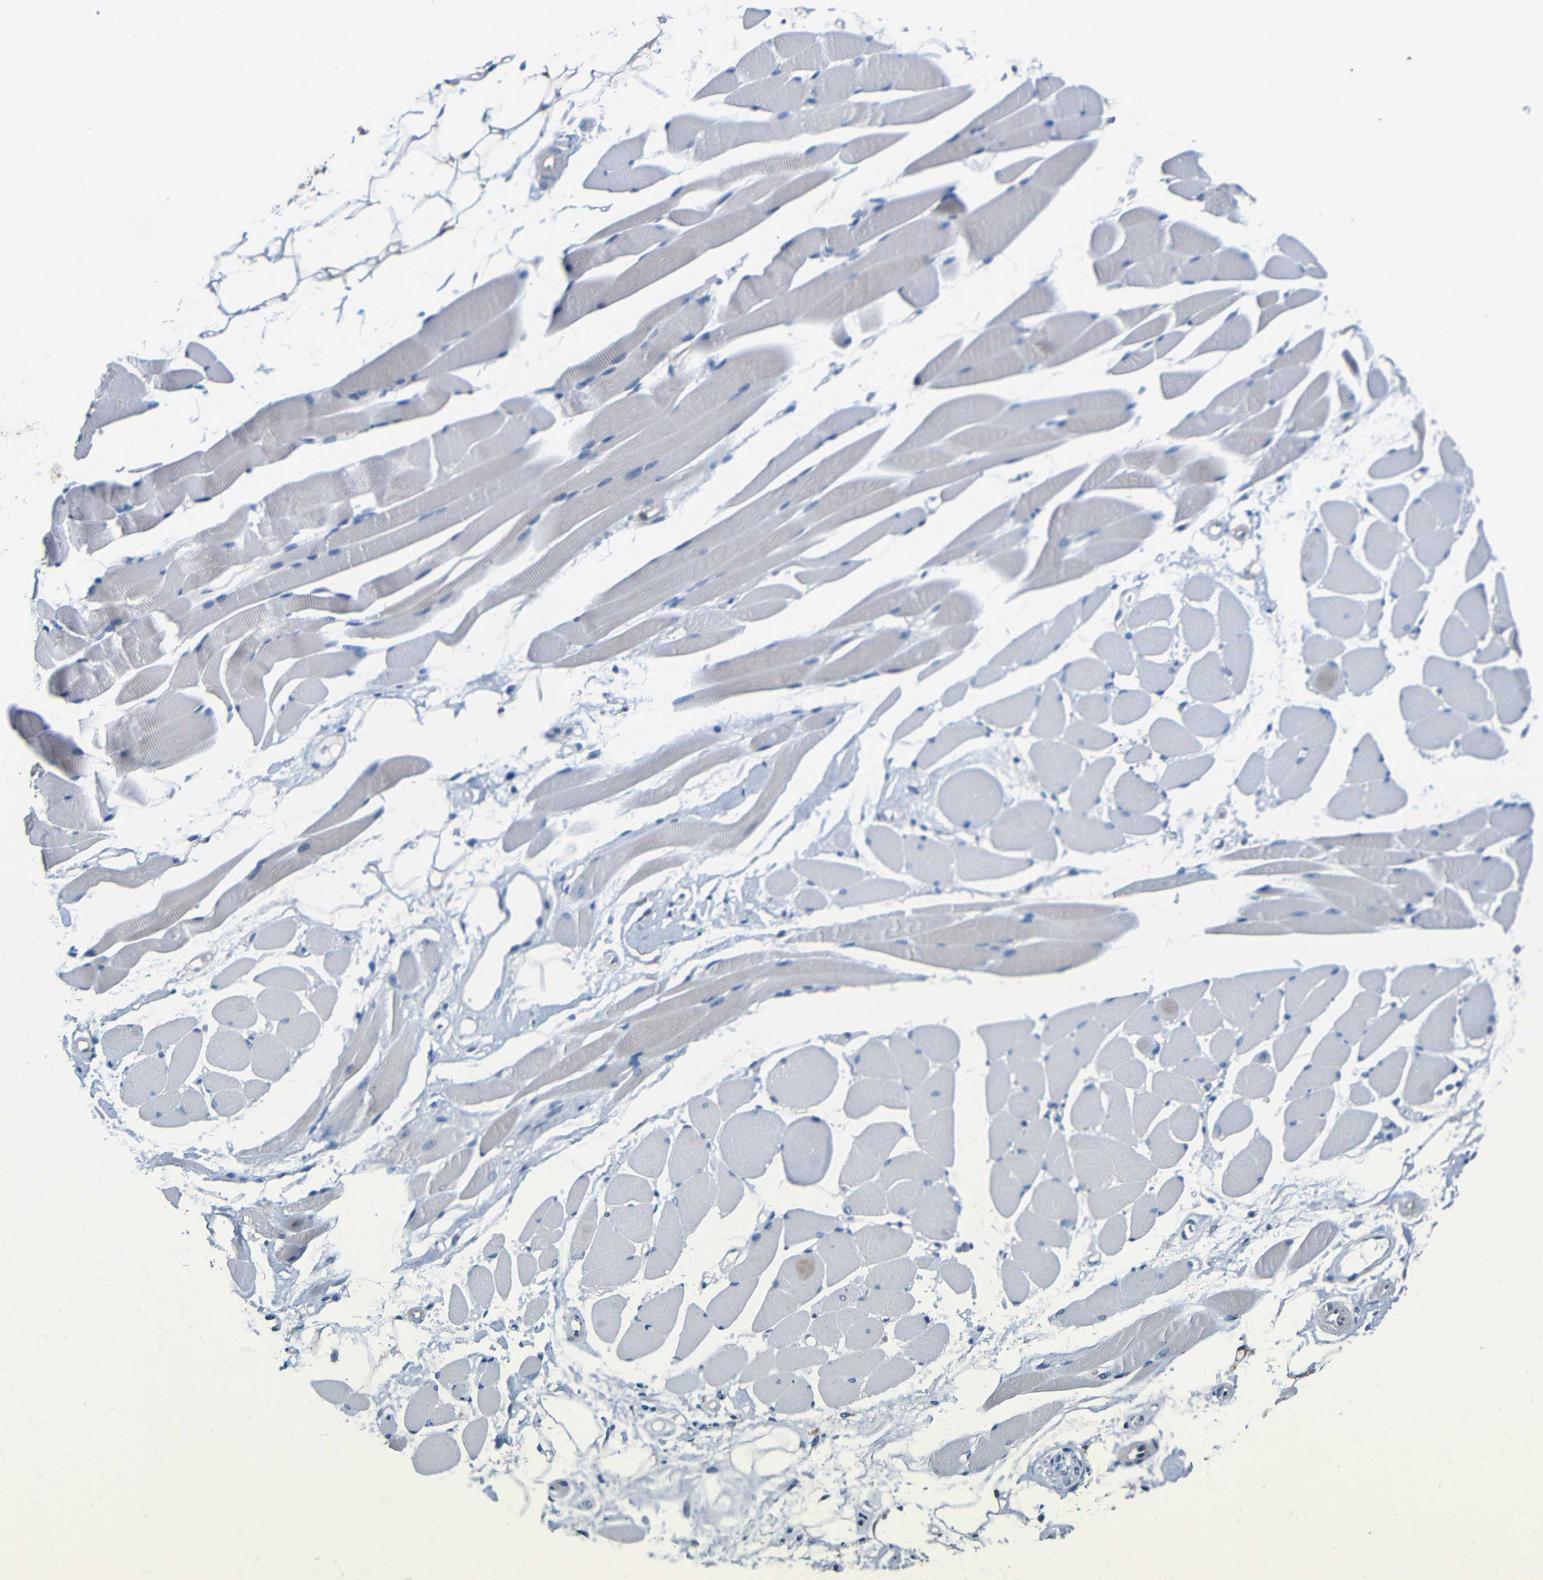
{"staining": {"intensity": "negative", "quantity": "none", "location": "none"}, "tissue": "skeletal muscle", "cell_type": "Myocytes", "image_type": "normal", "snomed": [{"axis": "morphology", "description": "Normal tissue, NOS"}, {"axis": "topography", "description": "Skeletal muscle"}, {"axis": "topography", "description": "Peripheral nerve tissue"}], "caption": "Myocytes show no significant positivity in unremarkable skeletal muscle. (DAB IHC with hematoxylin counter stain).", "gene": "ACKR2", "patient": {"sex": "female", "age": 84}}